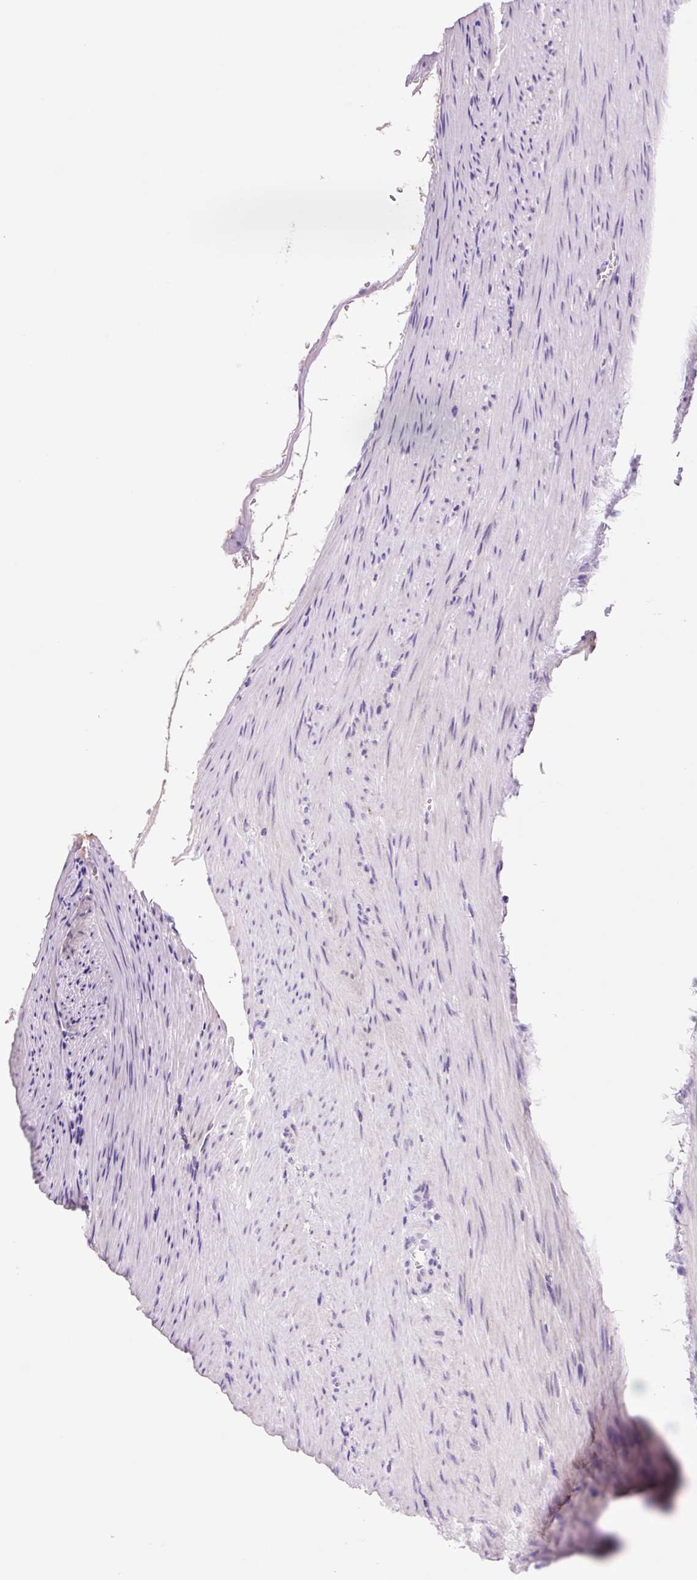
{"staining": {"intensity": "negative", "quantity": "none", "location": "none"}, "tissue": "colorectal cancer", "cell_type": "Tumor cells", "image_type": "cancer", "snomed": [{"axis": "morphology", "description": "Adenocarcinoma, NOS"}, {"axis": "topography", "description": "Colon"}], "caption": "High magnification brightfield microscopy of colorectal cancer stained with DAB (3,3'-diaminobenzidine) (brown) and counterstained with hematoxylin (blue): tumor cells show no significant staining.", "gene": "ZNF121", "patient": {"sex": "male", "age": 62}}